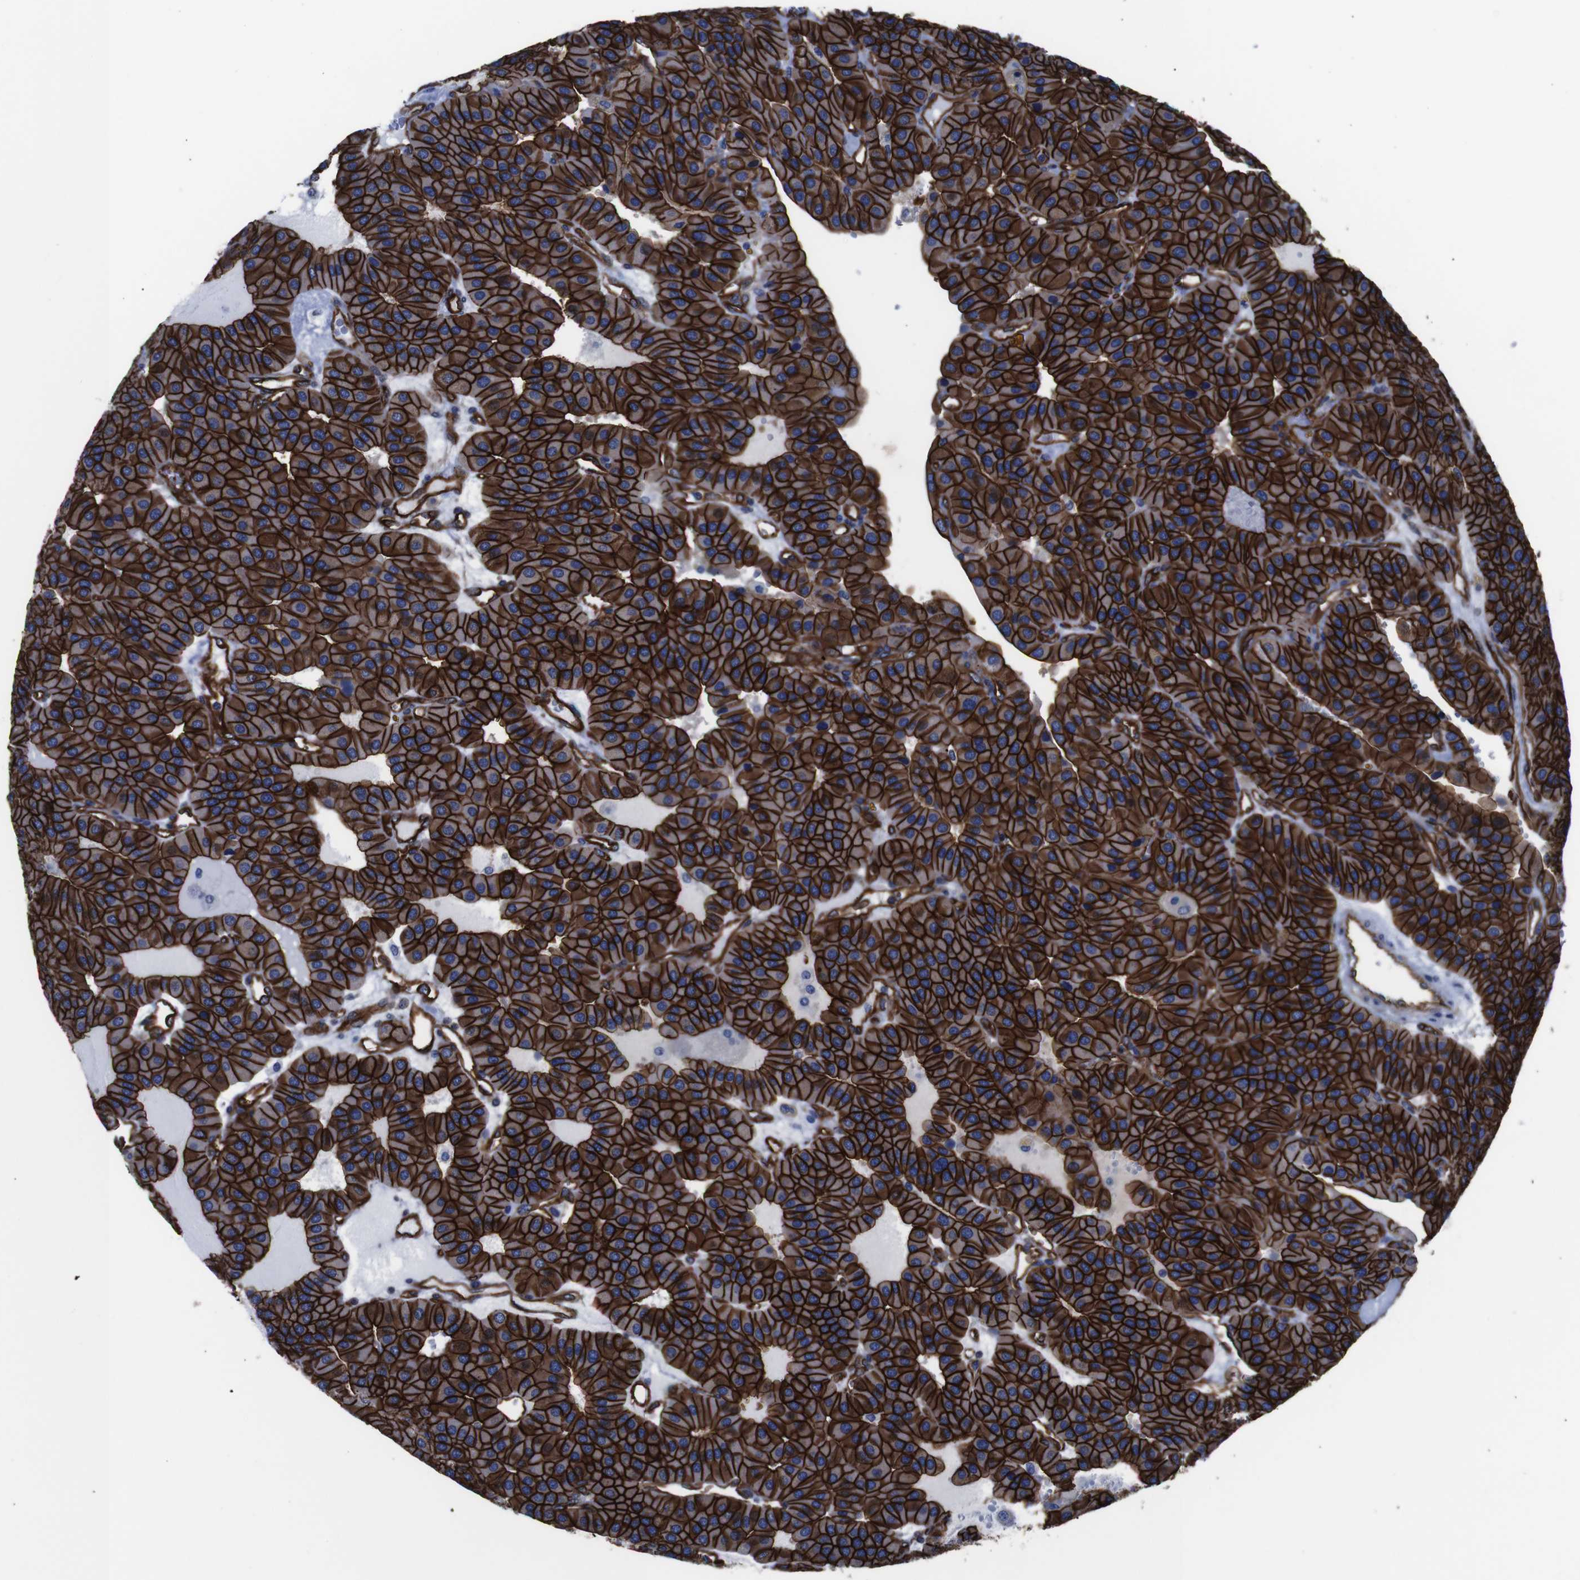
{"staining": {"intensity": "strong", "quantity": ">75%", "location": "cytoplasmic/membranous"}, "tissue": "parathyroid gland", "cell_type": "Glandular cells", "image_type": "normal", "snomed": [{"axis": "morphology", "description": "Normal tissue, NOS"}, {"axis": "morphology", "description": "Adenoma, NOS"}, {"axis": "topography", "description": "Parathyroid gland"}], "caption": "Strong cytoplasmic/membranous positivity for a protein is seen in approximately >75% of glandular cells of benign parathyroid gland using immunohistochemistry.", "gene": "SPTBN1", "patient": {"sex": "female", "age": 86}}